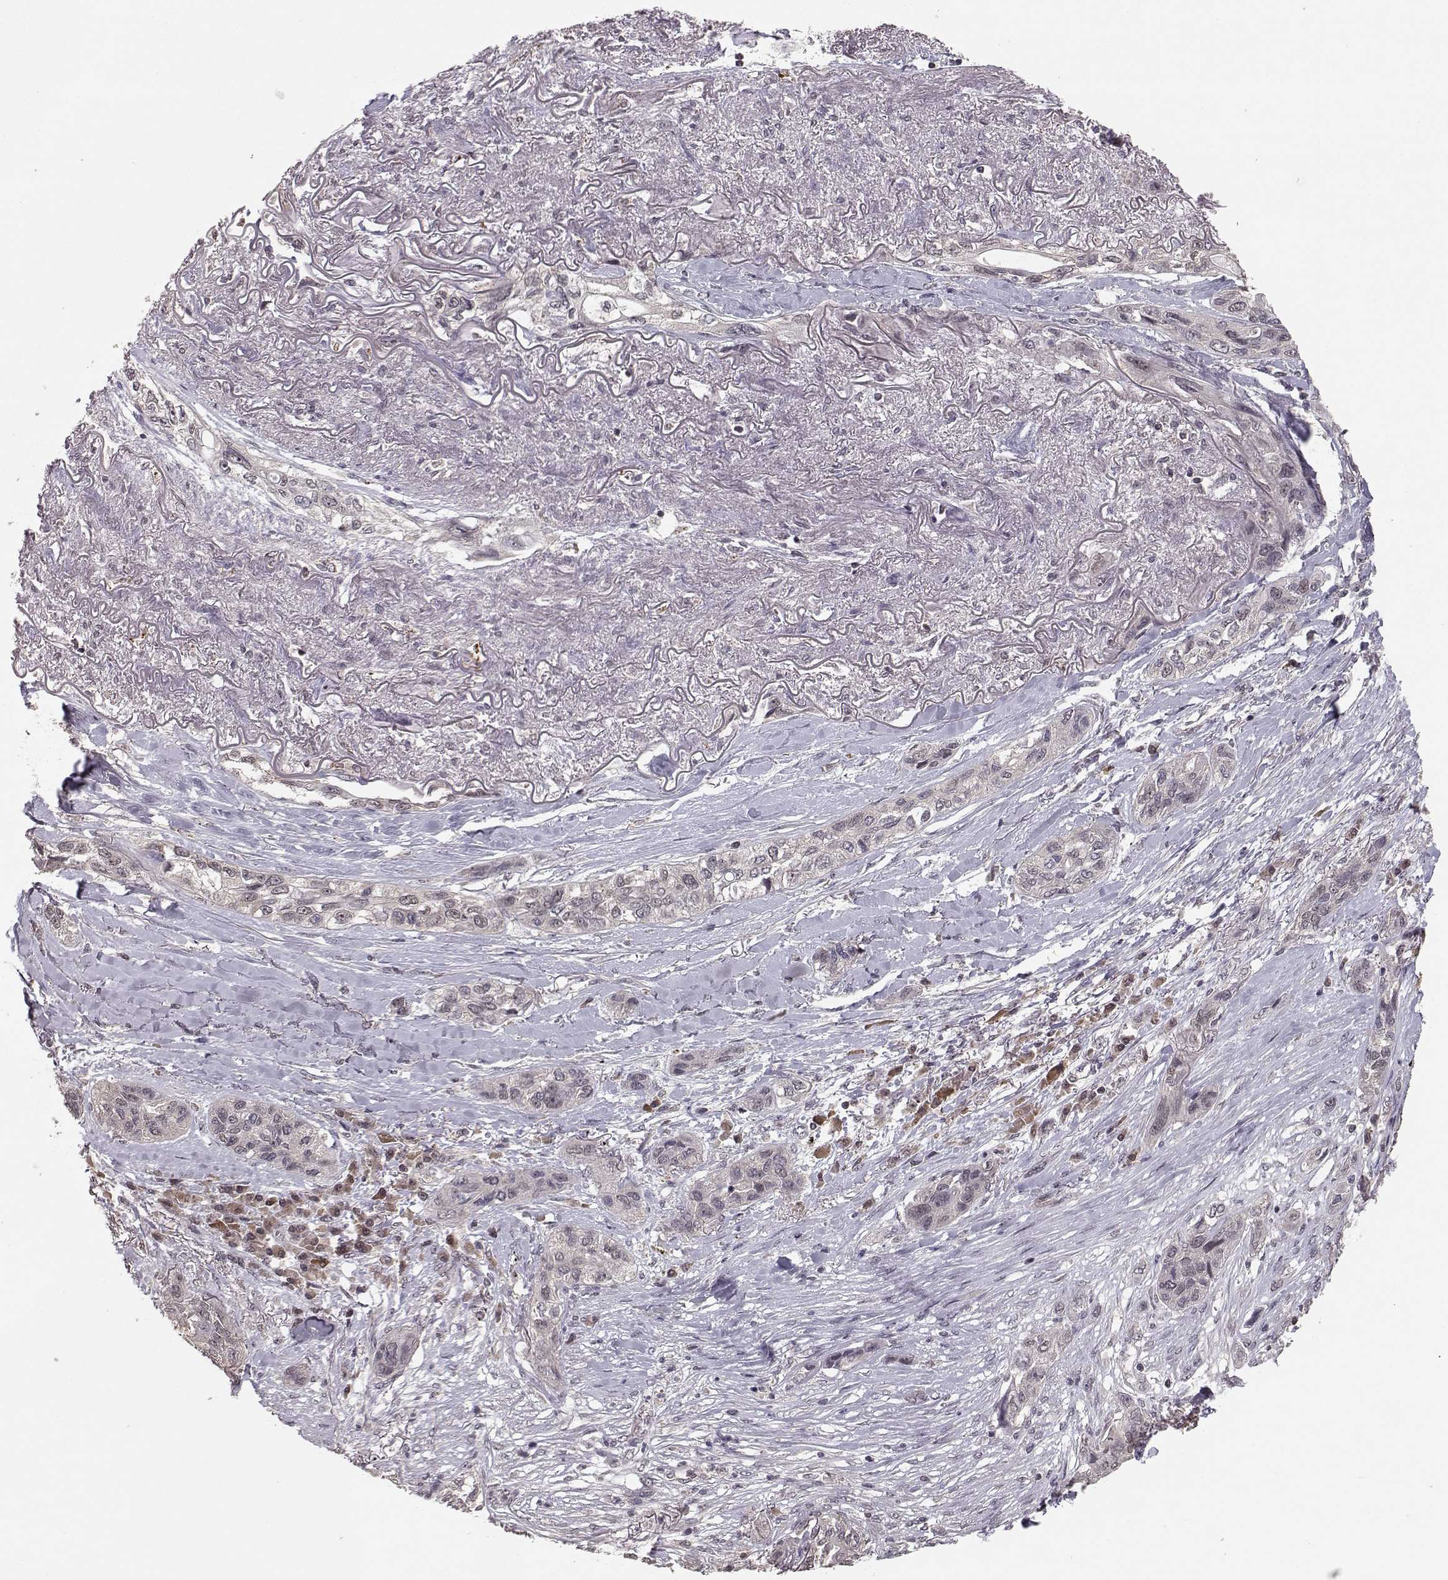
{"staining": {"intensity": "negative", "quantity": "none", "location": "none"}, "tissue": "lung cancer", "cell_type": "Tumor cells", "image_type": "cancer", "snomed": [{"axis": "morphology", "description": "Squamous cell carcinoma, NOS"}, {"axis": "topography", "description": "Lung"}], "caption": "Immunohistochemical staining of human lung cancer (squamous cell carcinoma) reveals no significant positivity in tumor cells.", "gene": "PLEKHG3", "patient": {"sex": "female", "age": 70}}